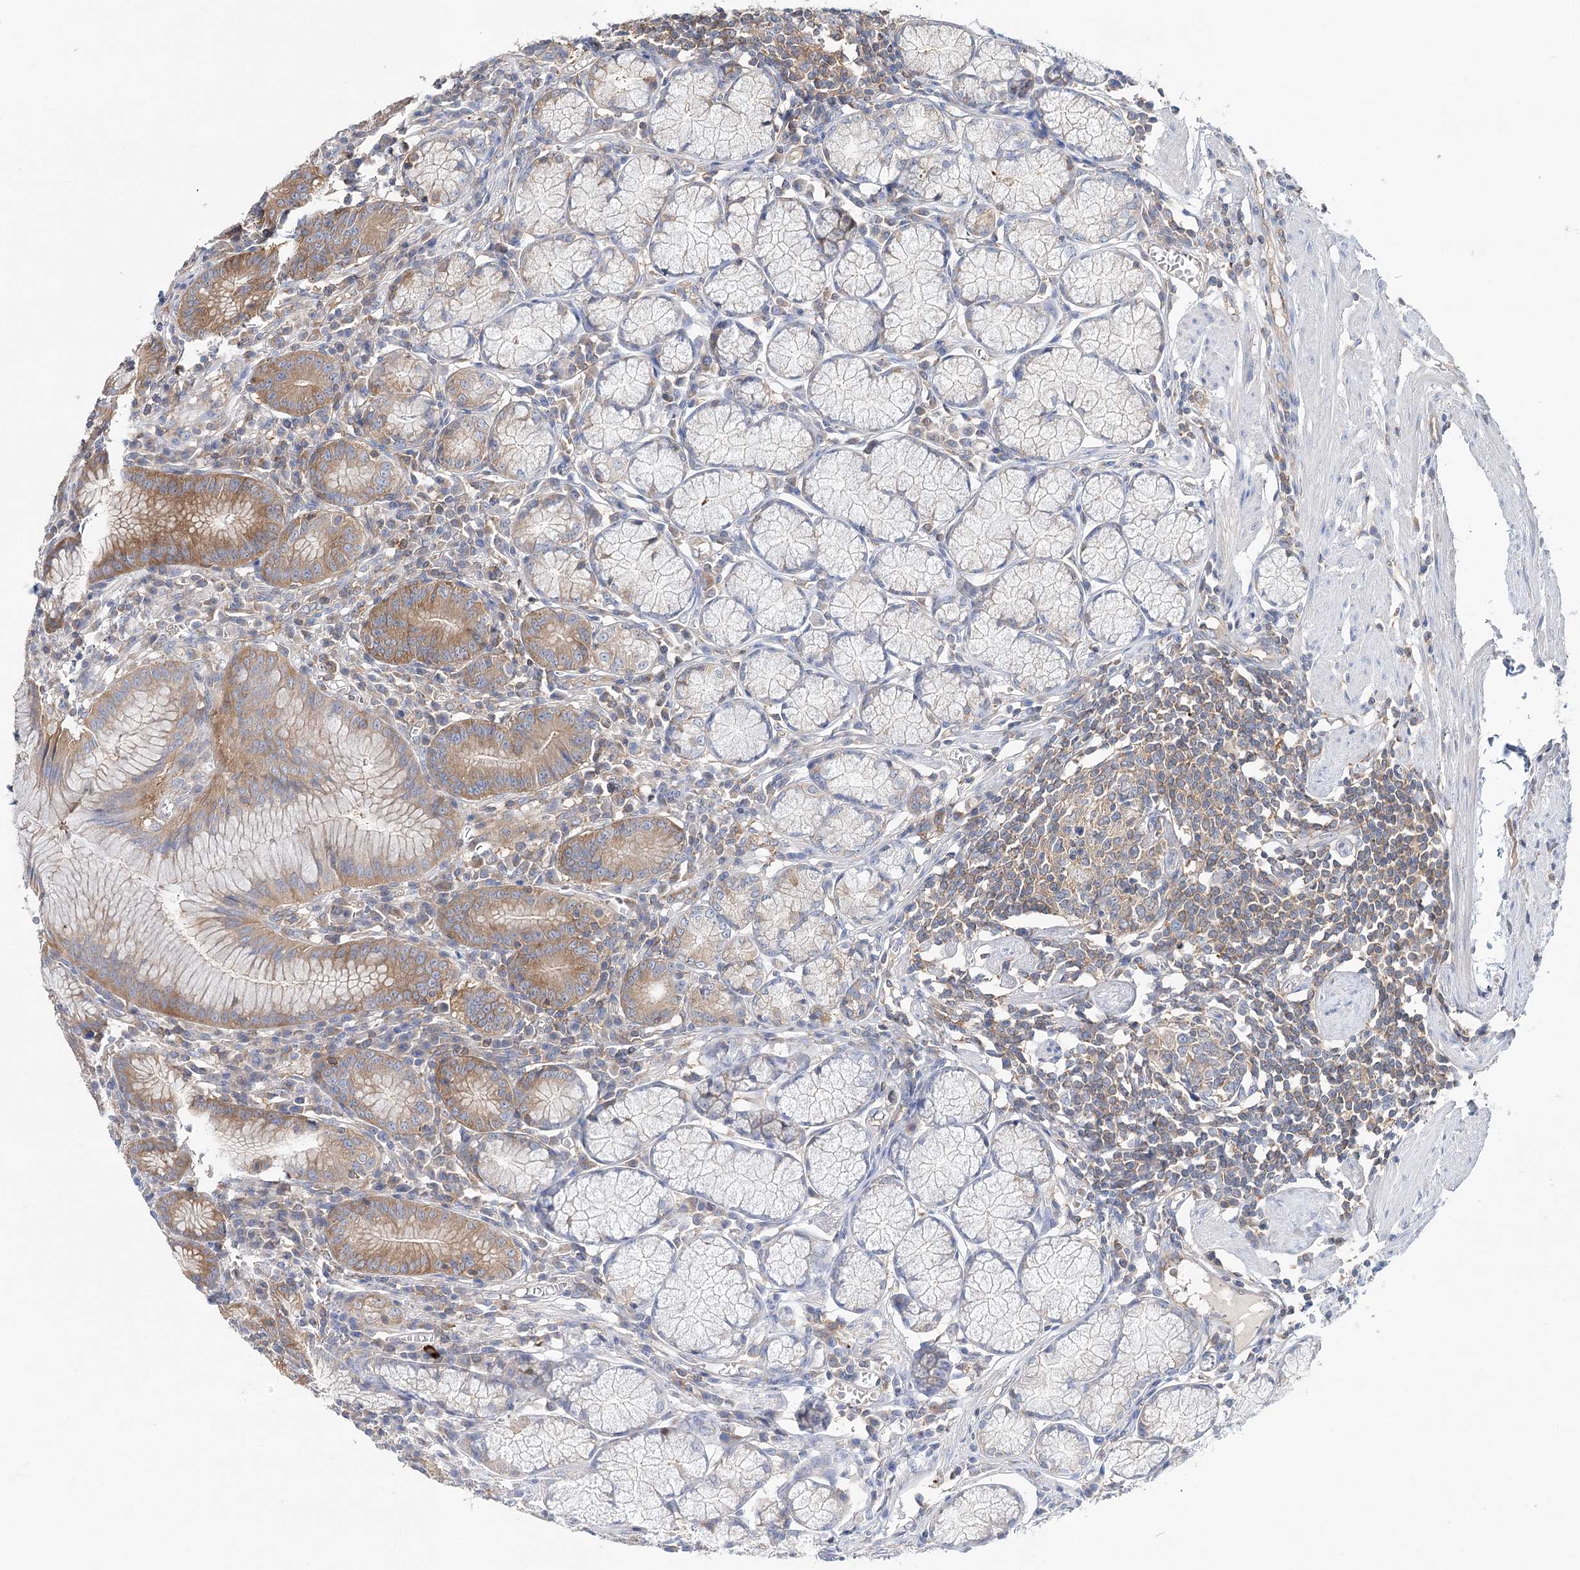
{"staining": {"intensity": "moderate", "quantity": "25%-75%", "location": "cytoplasmic/membranous"}, "tissue": "stomach", "cell_type": "Glandular cells", "image_type": "normal", "snomed": [{"axis": "morphology", "description": "Normal tissue, NOS"}, {"axis": "topography", "description": "Stomach"}], "caption": "Glandular cells show medium levels of moderate cytoplasmic/membranous staining in approximately 25%-75% of cells in benign stomach.", "gene": "ABRAXAS2", "patient": {"sex": "male", "age": 55}}